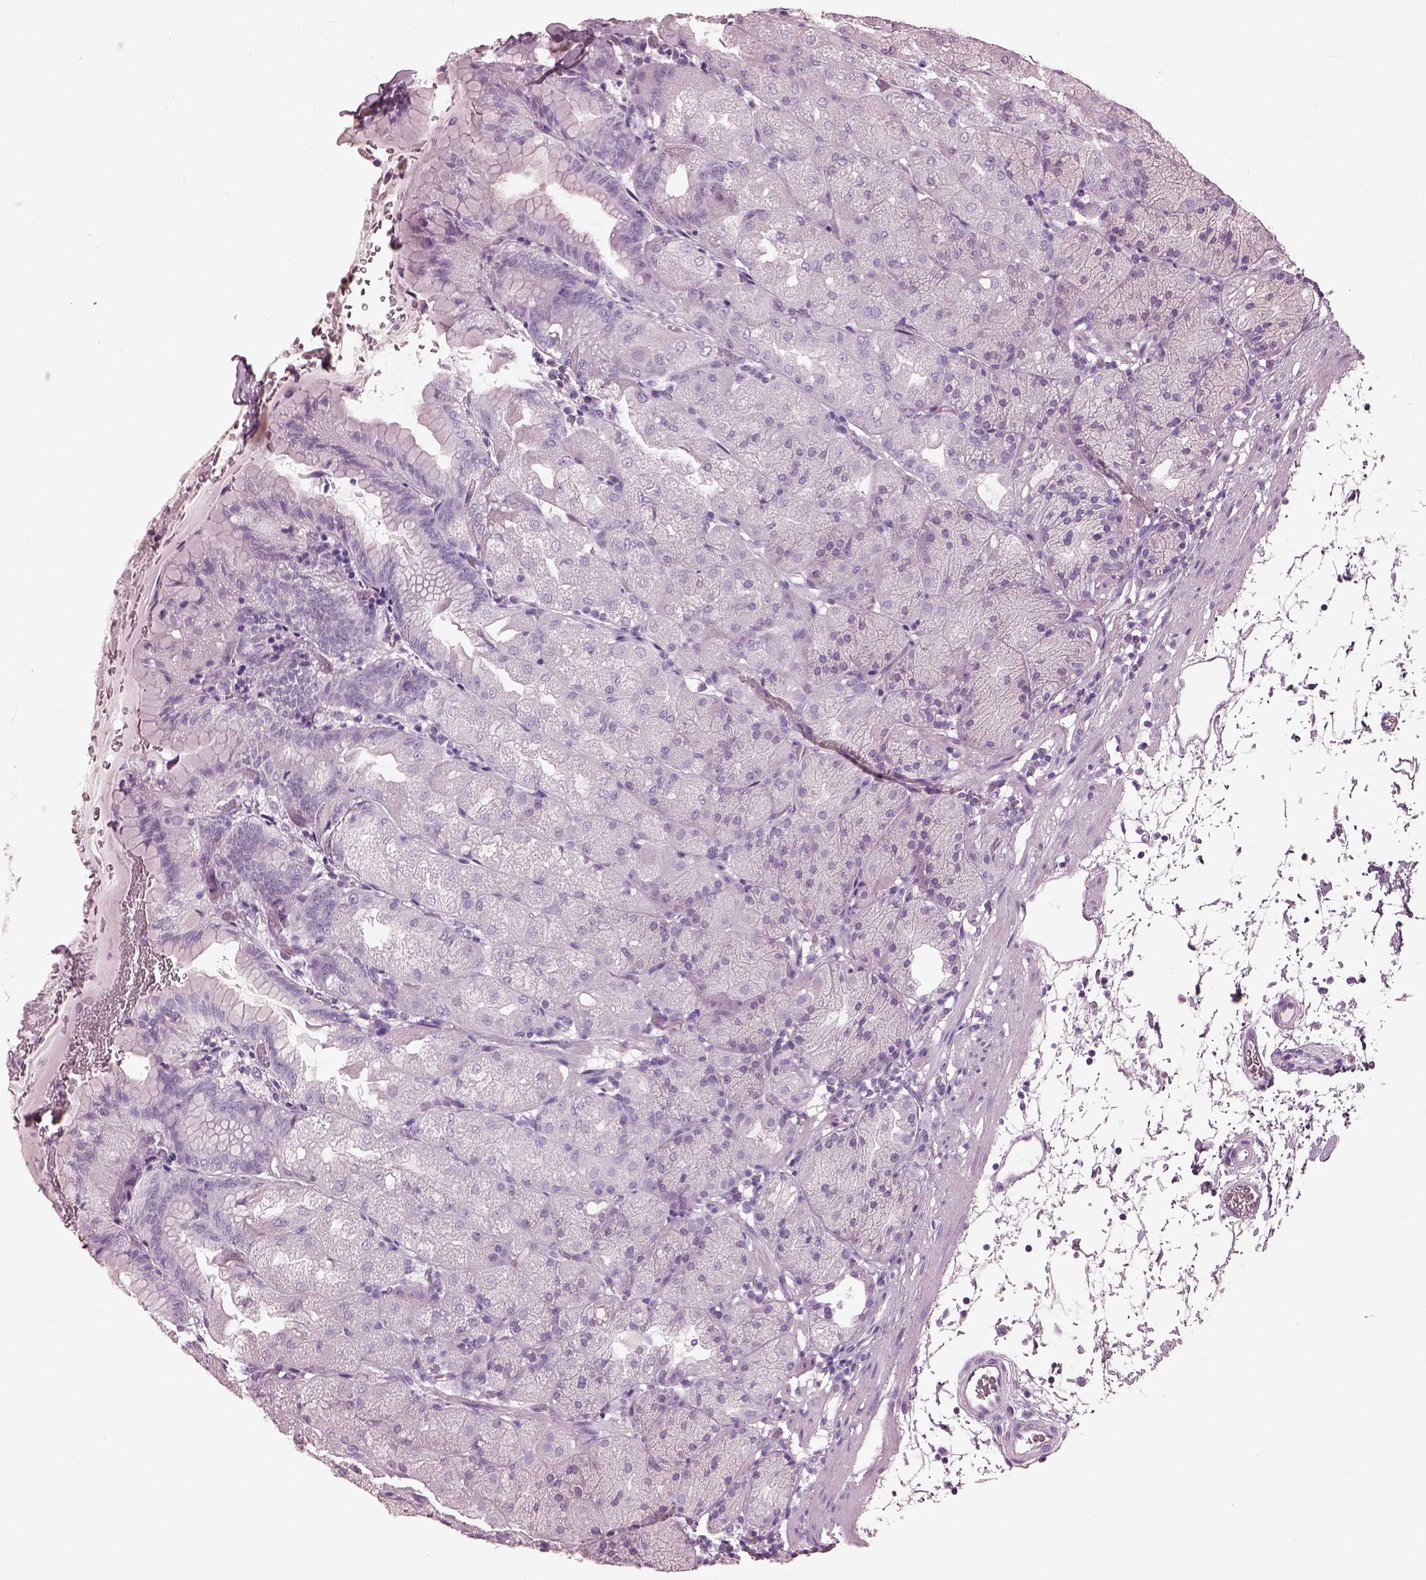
{"staining": {"intensity": "negative", "quantity": "none", "location": "none"}, "tissue": "stomach", "cell_type": "Glandular cells", "image_type": "normal", "snomed": [{"axis": "morphology", "description": "Normal tissue, NOS"}, {"axis": "topography", "description": "Stomach, upper"}, {"axis": "topography", "description": "Stomach"}, {"axis": "topography", "description": "Stomach, lower"}], "caption": "Micrograph shows no significant protein positivity in glandular cells of benign stomach.", "gene": "FABP9", "patient": {"sex": "male", "age": 62}}